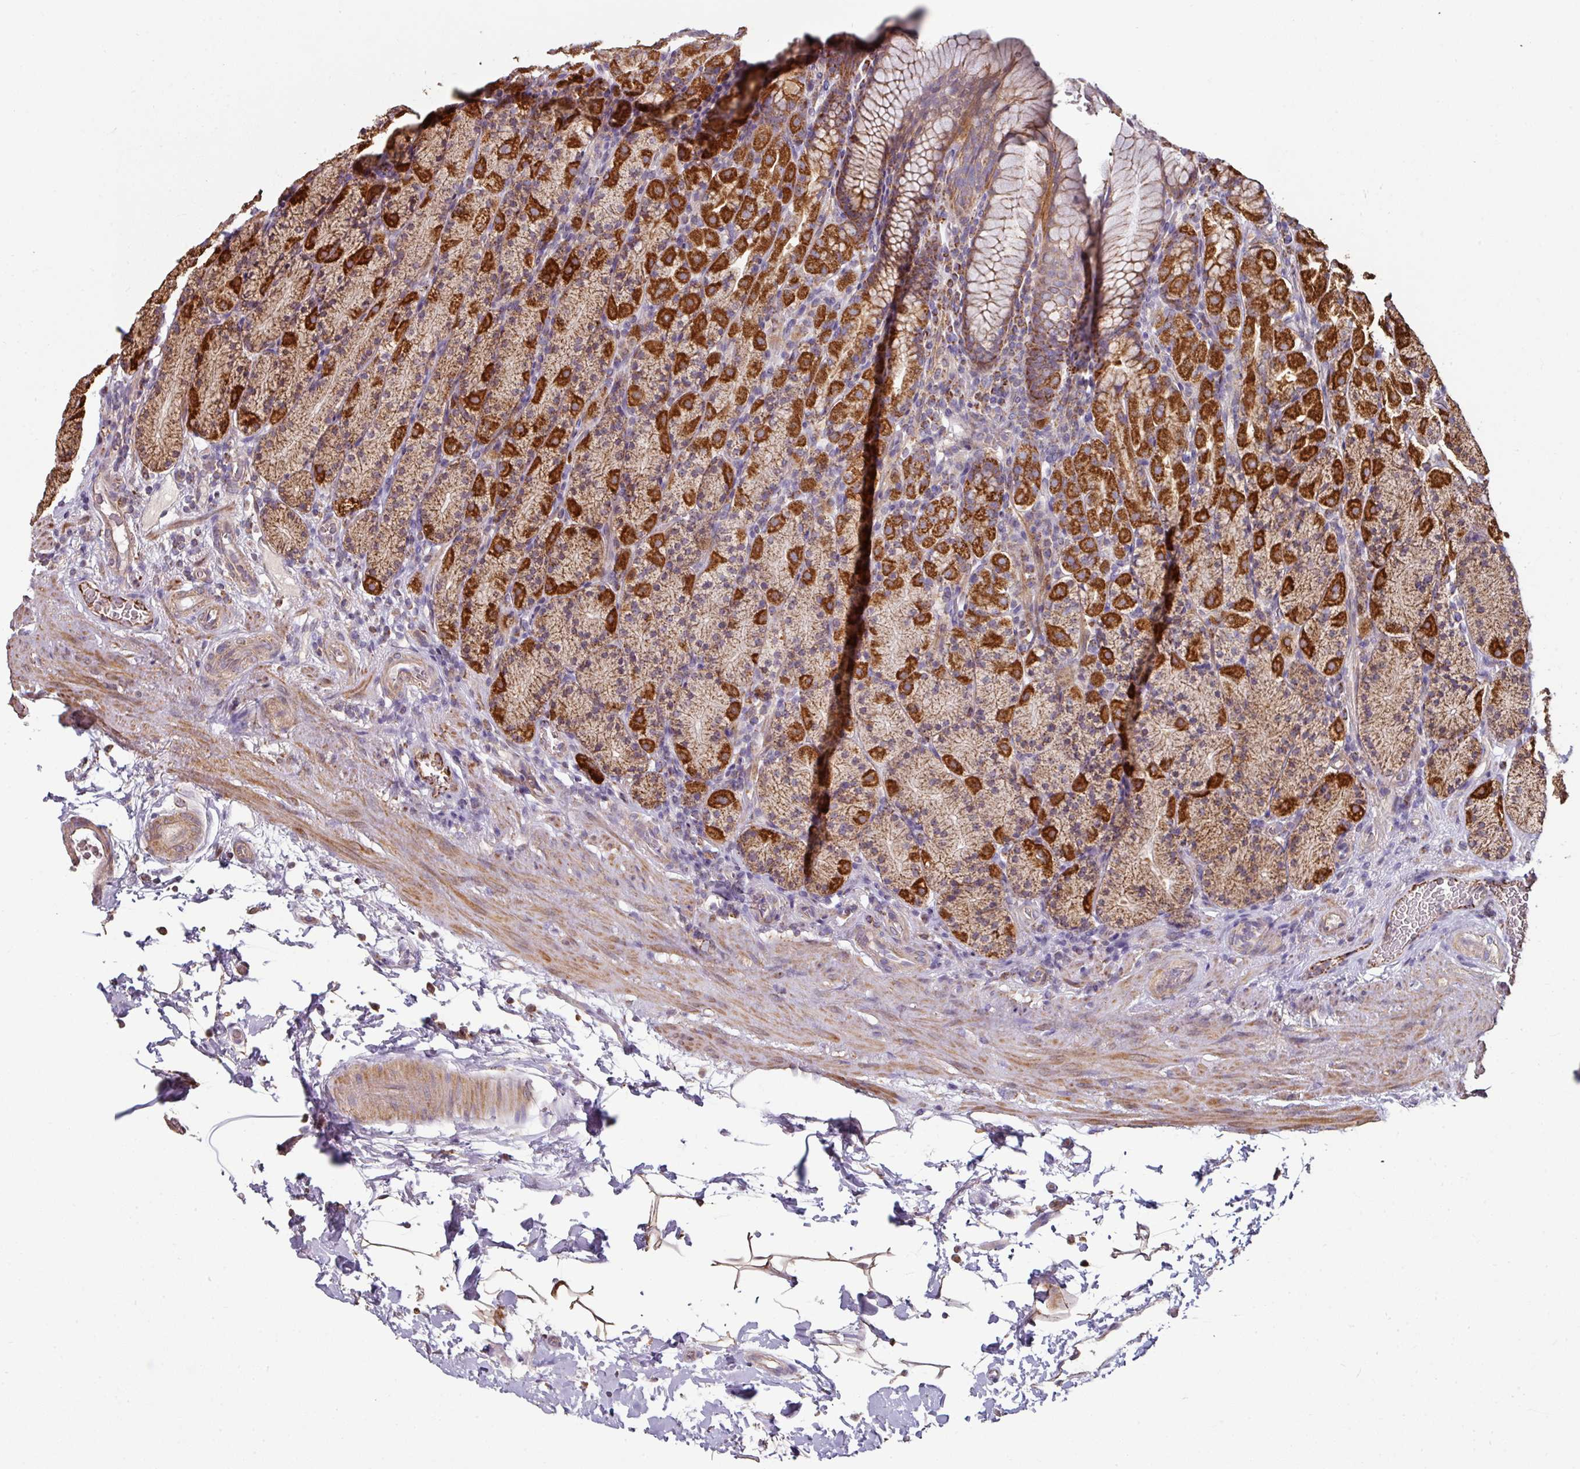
{"staining": {"intensity": "strong", "quantity": "25%-75%", "location": "cytoplasmic/membranous"}, "tissue": "stomach", "cell_type": "Glandular cells", "image_type": "normal", "snomed": [{"axis": "morphology", "description": "Normal tissue, NOS"}, {"axis": "topography", "description": "Stomach, upper"}, {"axis": "topography", "description": "Stomach"}], "caption": "Strong cytoplasmic/membranous positivity is identified in approximately 25%-75% of glandular cells in benign stomach. (DAB IHC with brightfield microscopy, high magnification).", "gene": "OR2D3", "patient": {"sex": "male", "age": 62}}